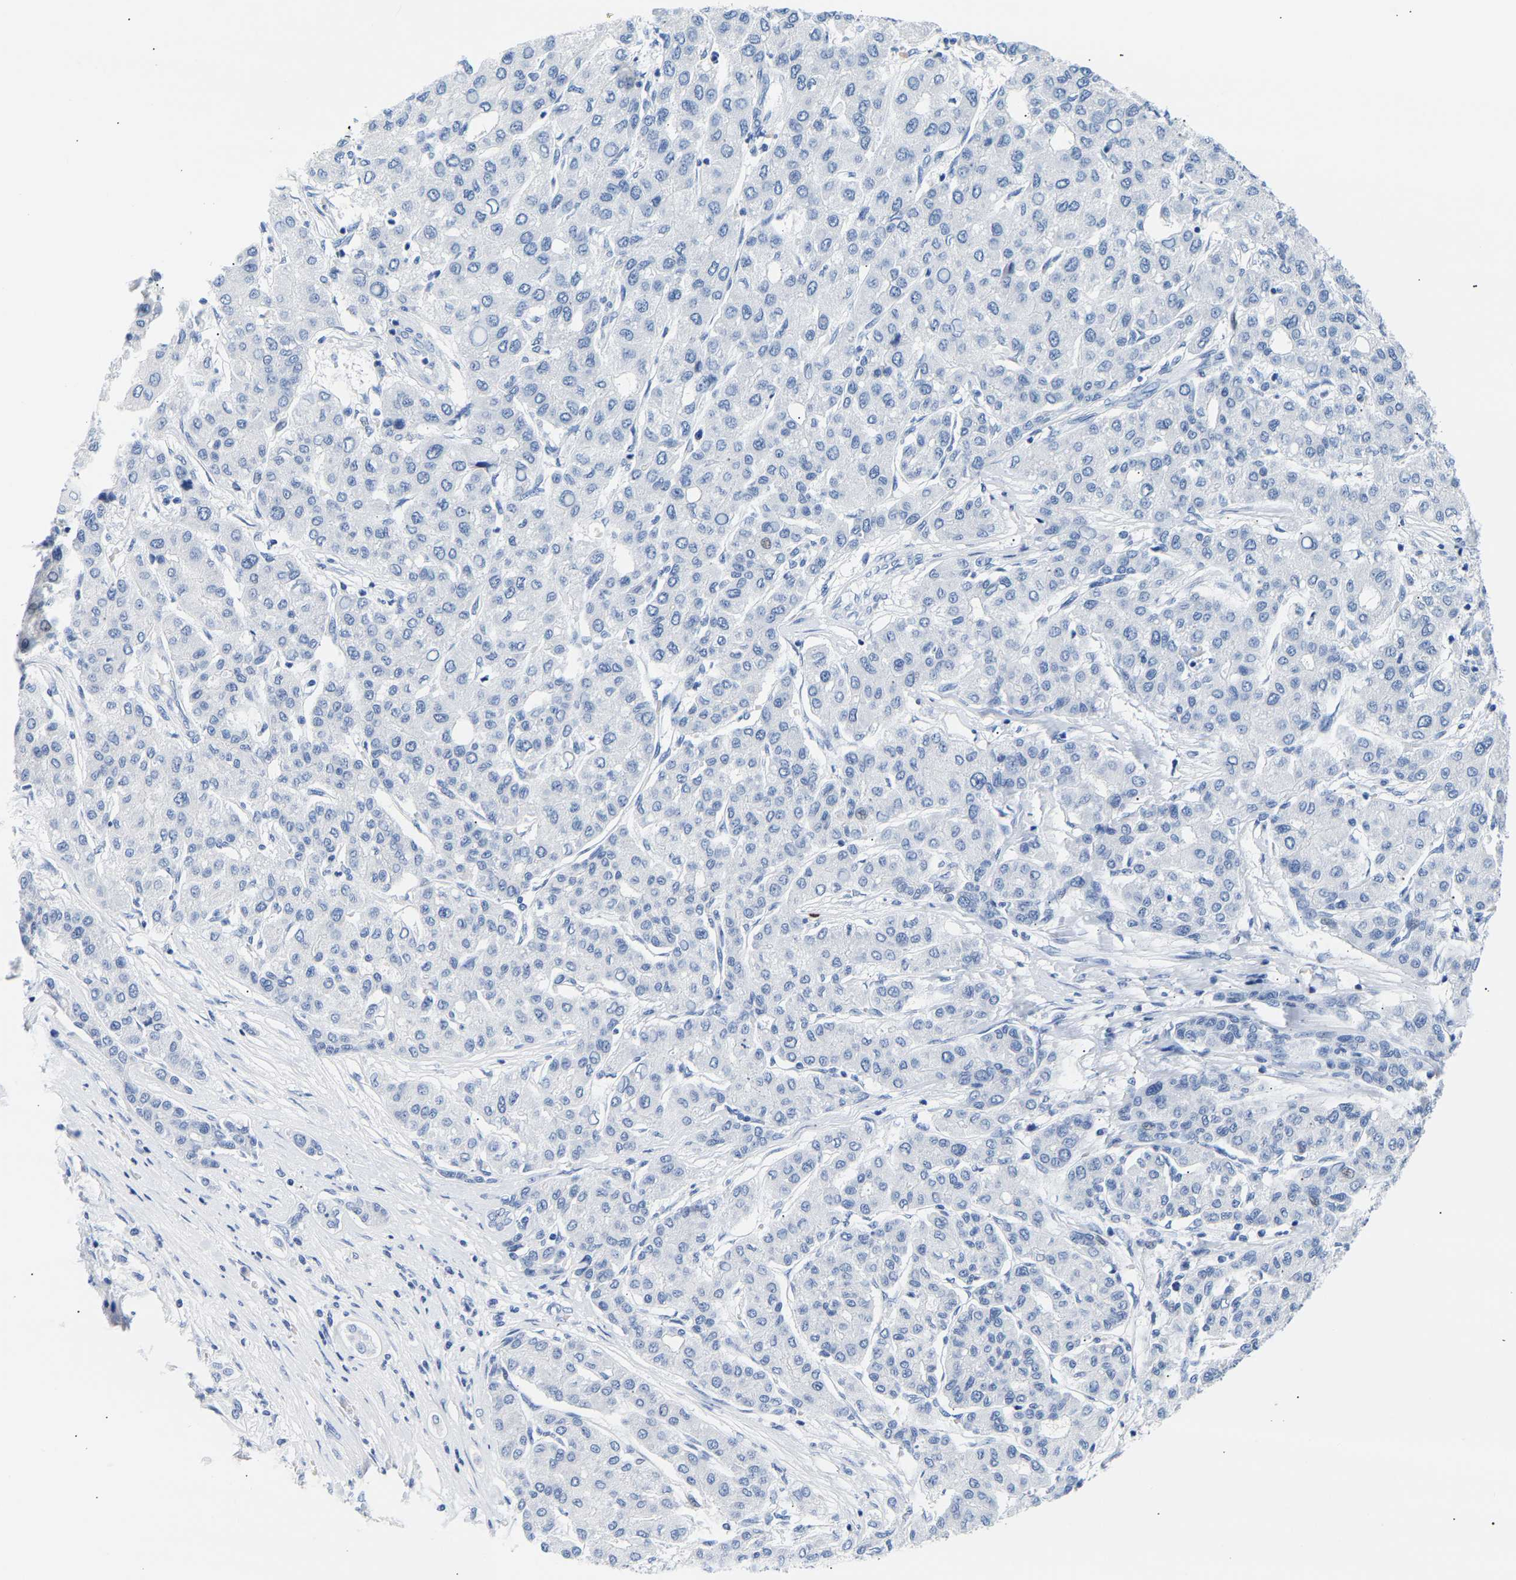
{"staining": {"intensity": "negative", "quantity": "none", "location": "none"}, "tissue": "liver cancer", "cell_type": "Tumor cells", "image_type": "cancer", "snomed": [{"axis": "morphology", "description": "Carcinoma, Hepatocellular, NOS"}, {"axis": "topography", "description": "Liver"}], "caption": "Tumor cells are negative for brown protein staining in liver cancer. (Brightfield microscopy of DAB immunohistochemistry at high magnification).", "gene": "SPINK2", "patient": {"sex": "male", "age": 65}}